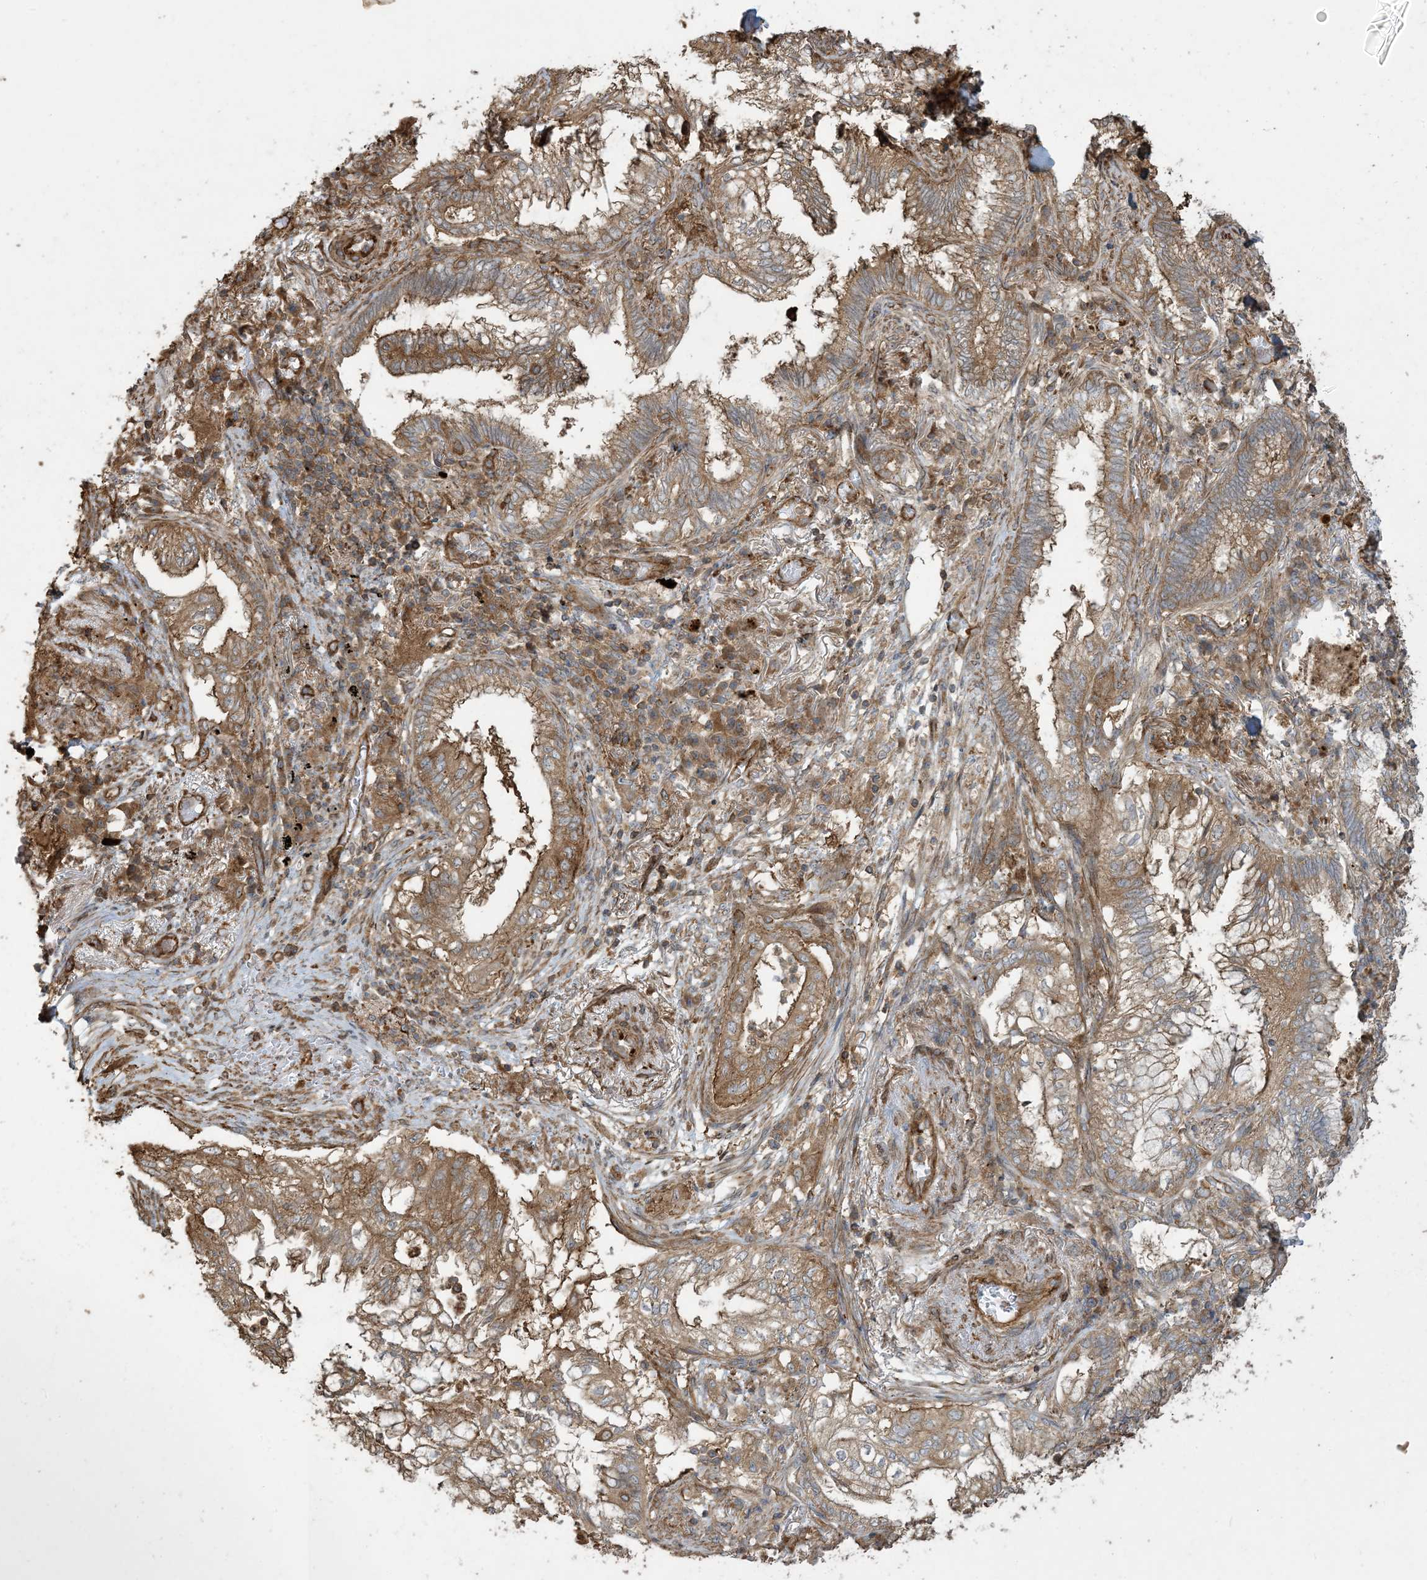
{"staining": {"intensity": "moderate", "quantity": ">75%", "location": "cytoplasmic/membranous"}, "tissue": "lung cancer", "cell_type": "Tumor cells", "image_type": "cancer", "snomed": [{"axis": "morphology", "description": "Adenocarcinoma, NOS"}, {"axis": "topography", "description": "Lung"}], "caption": "Human adenocarcinoma (lung) stained with a protein marker exhibits moderate staining in tumor cells.", "gene": "KLHL18", "patient": {"sex": "female", "age": 70}}